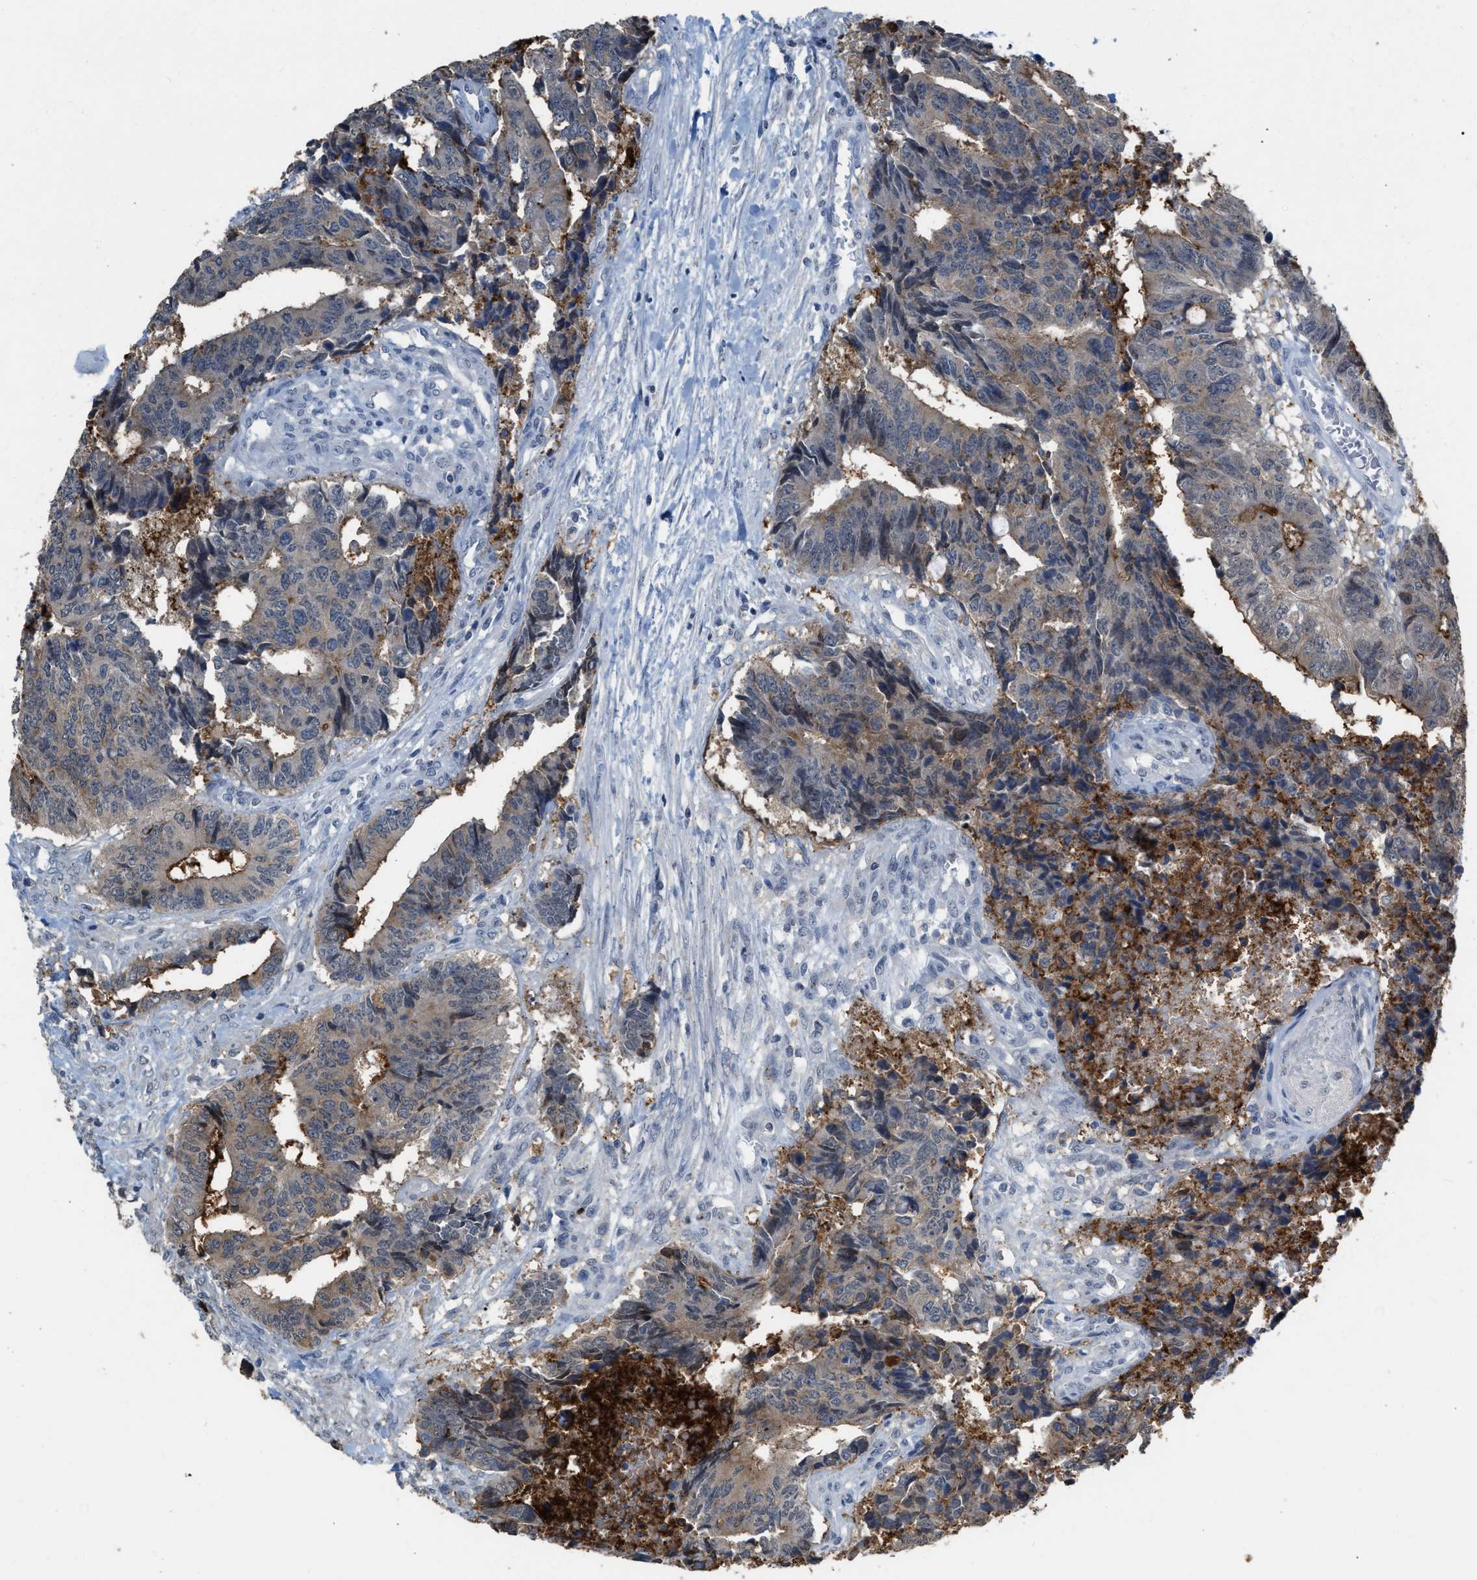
{"staining": {"intensity": "moderate", "quantity": ">75%", "location": "cytoplasmic/membranous"}, "tissue": "colorectal cancer", "cell_type": "Tumor cells", "image_type": "cancer", "snomed": [{"axis": "morphology", "description": "Adenocarcinoma, NOS"}, {"axis": "topography", "description": "Rectum"}], "caption": "About >75% of tumor cells in colorectal adenocarcinoma demonstrate moderate cytoplasmic/membranous protein positivity as visualized by brown immunohistochemical staining.", "gene": "BAIAP2L1", "patient": {"sex": "male", "age": 84}}